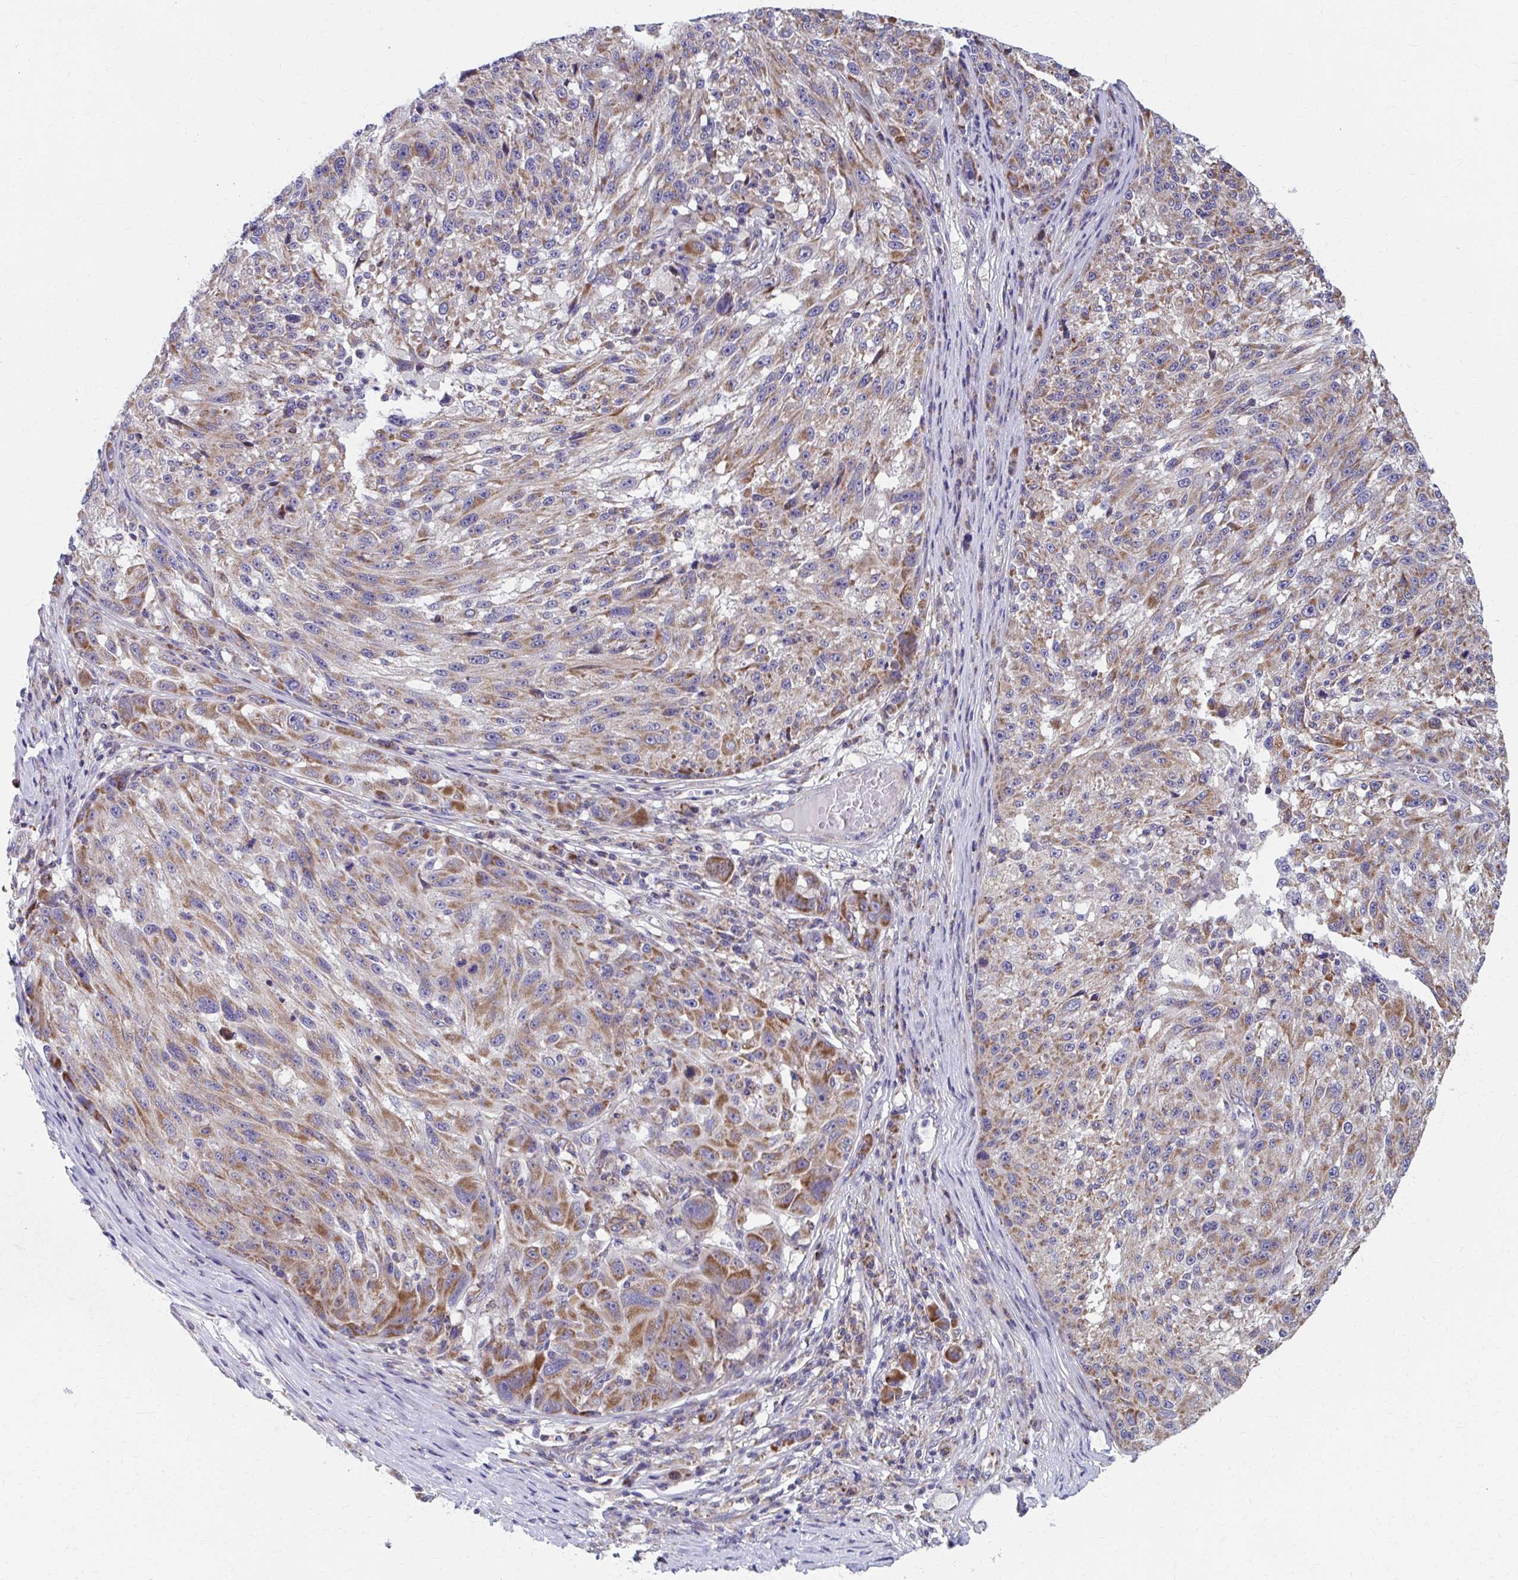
{"staining": {"intensity": "moderate", "quantity": "25%-75%", "location": "cytoplasmic/membranous"}, "tissue": "melanoma", "cell_type": "Tumor cells", "image_type": "cancer", "snomed": [{"axis": "morphology", "description": "Malignant melanoma, NOS"}, {"axis": "topography", "description": "Skin"}], "caption": "The histopathology image exhibits a brown stain indicating the presence of a protein in the cytoplasmic/membranous of tumor cells in melanoma.", "gene": "RCC1L", "patient": {"sex": "male", "age": 53}}